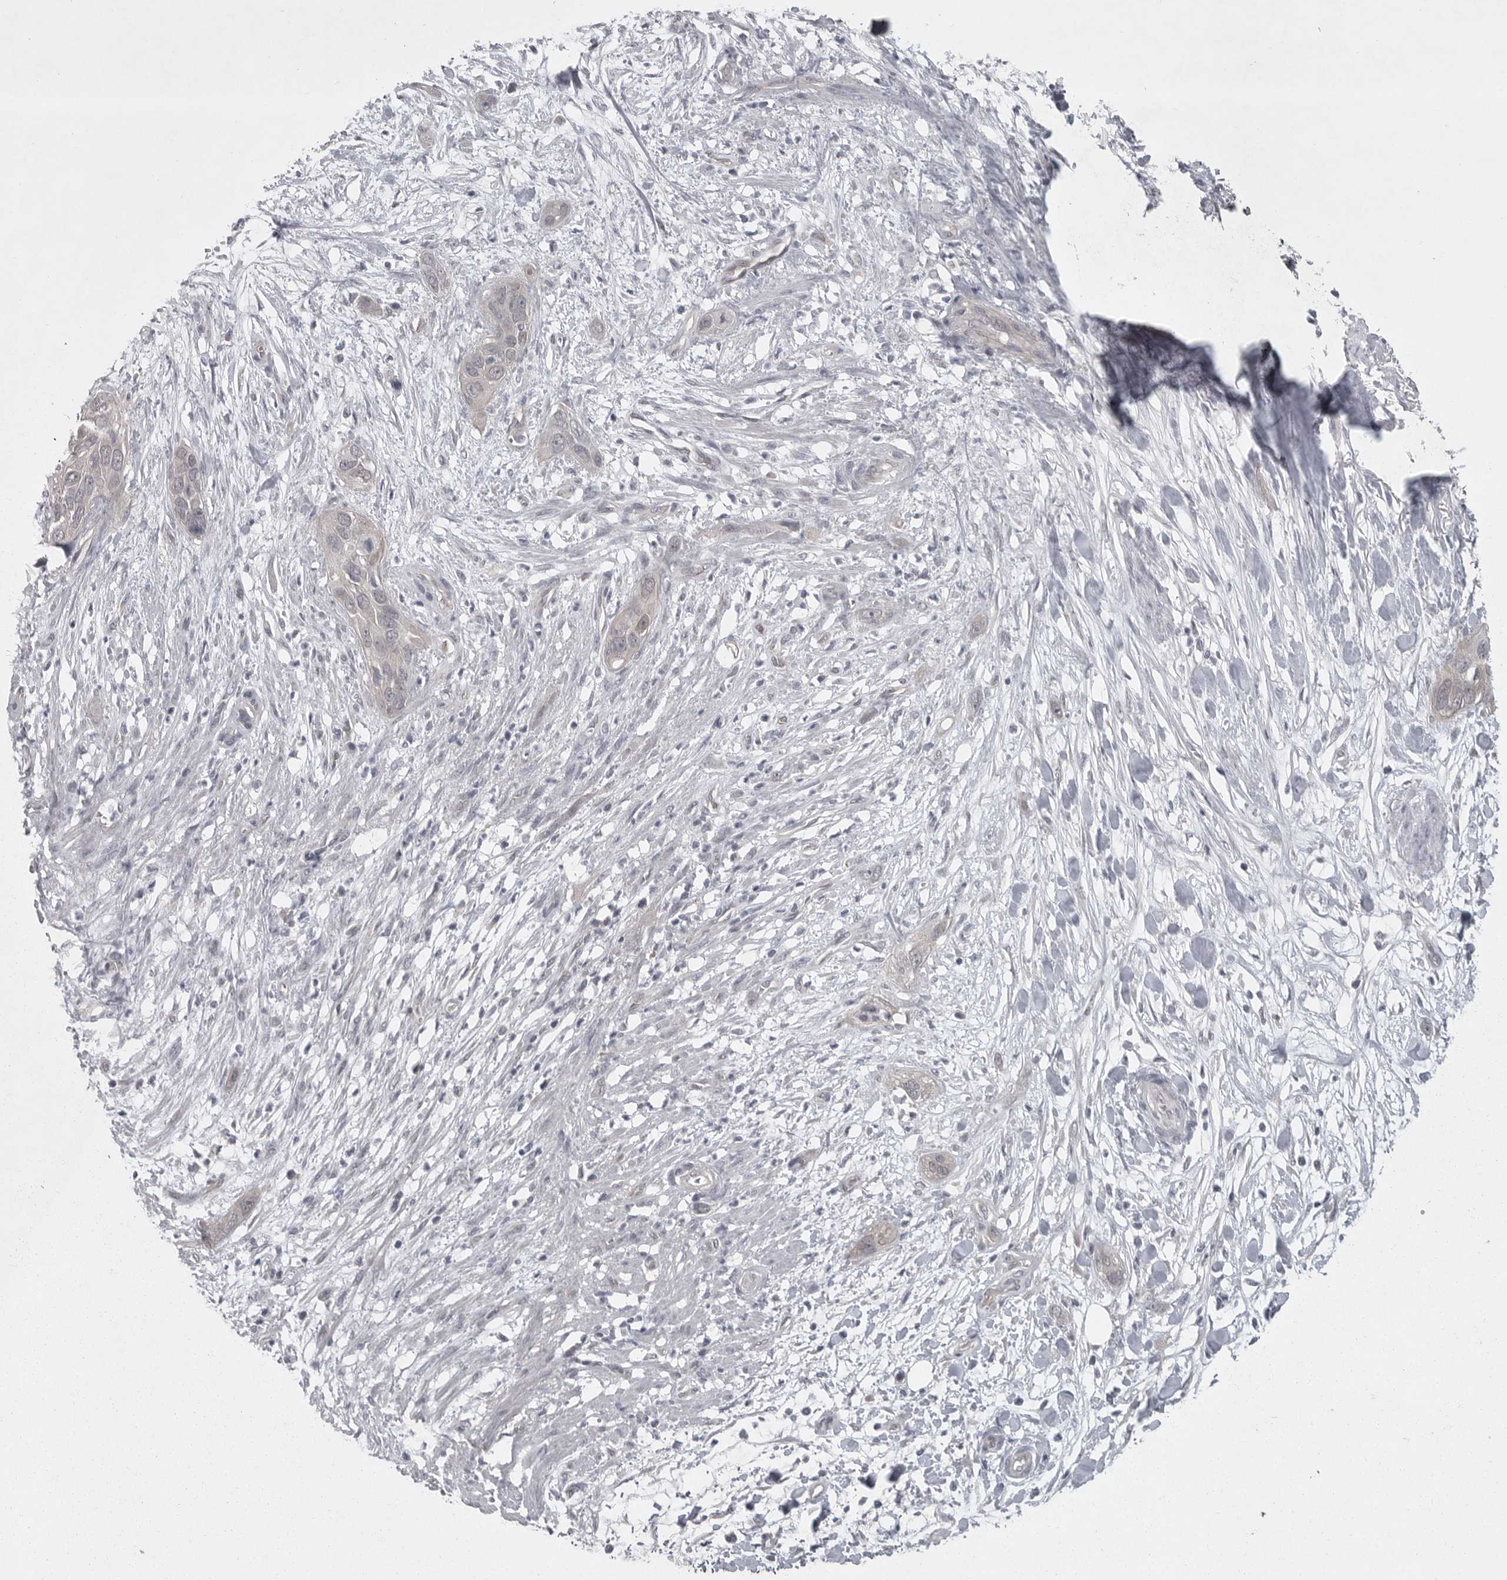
{"staining": {"intensity": "negative", "quantity": "none", "location": "none"}, "tissue": "pancreatic cancer", "cell_type": "Tumor cells", "image_type": "cancer", "snomed": [{"axis": "morphology", "description": "Adenocarcinoma, NOS"}, {"axis": "topography", "description": "Pancreas"}], "caption": "The photomicrograph displays no staining of tumor cells in adenocarcinoma (pancreatic). Nuclei are stained in blue.", "gene": "PHF13", "patient": {"sex": "female", "age": 60}}